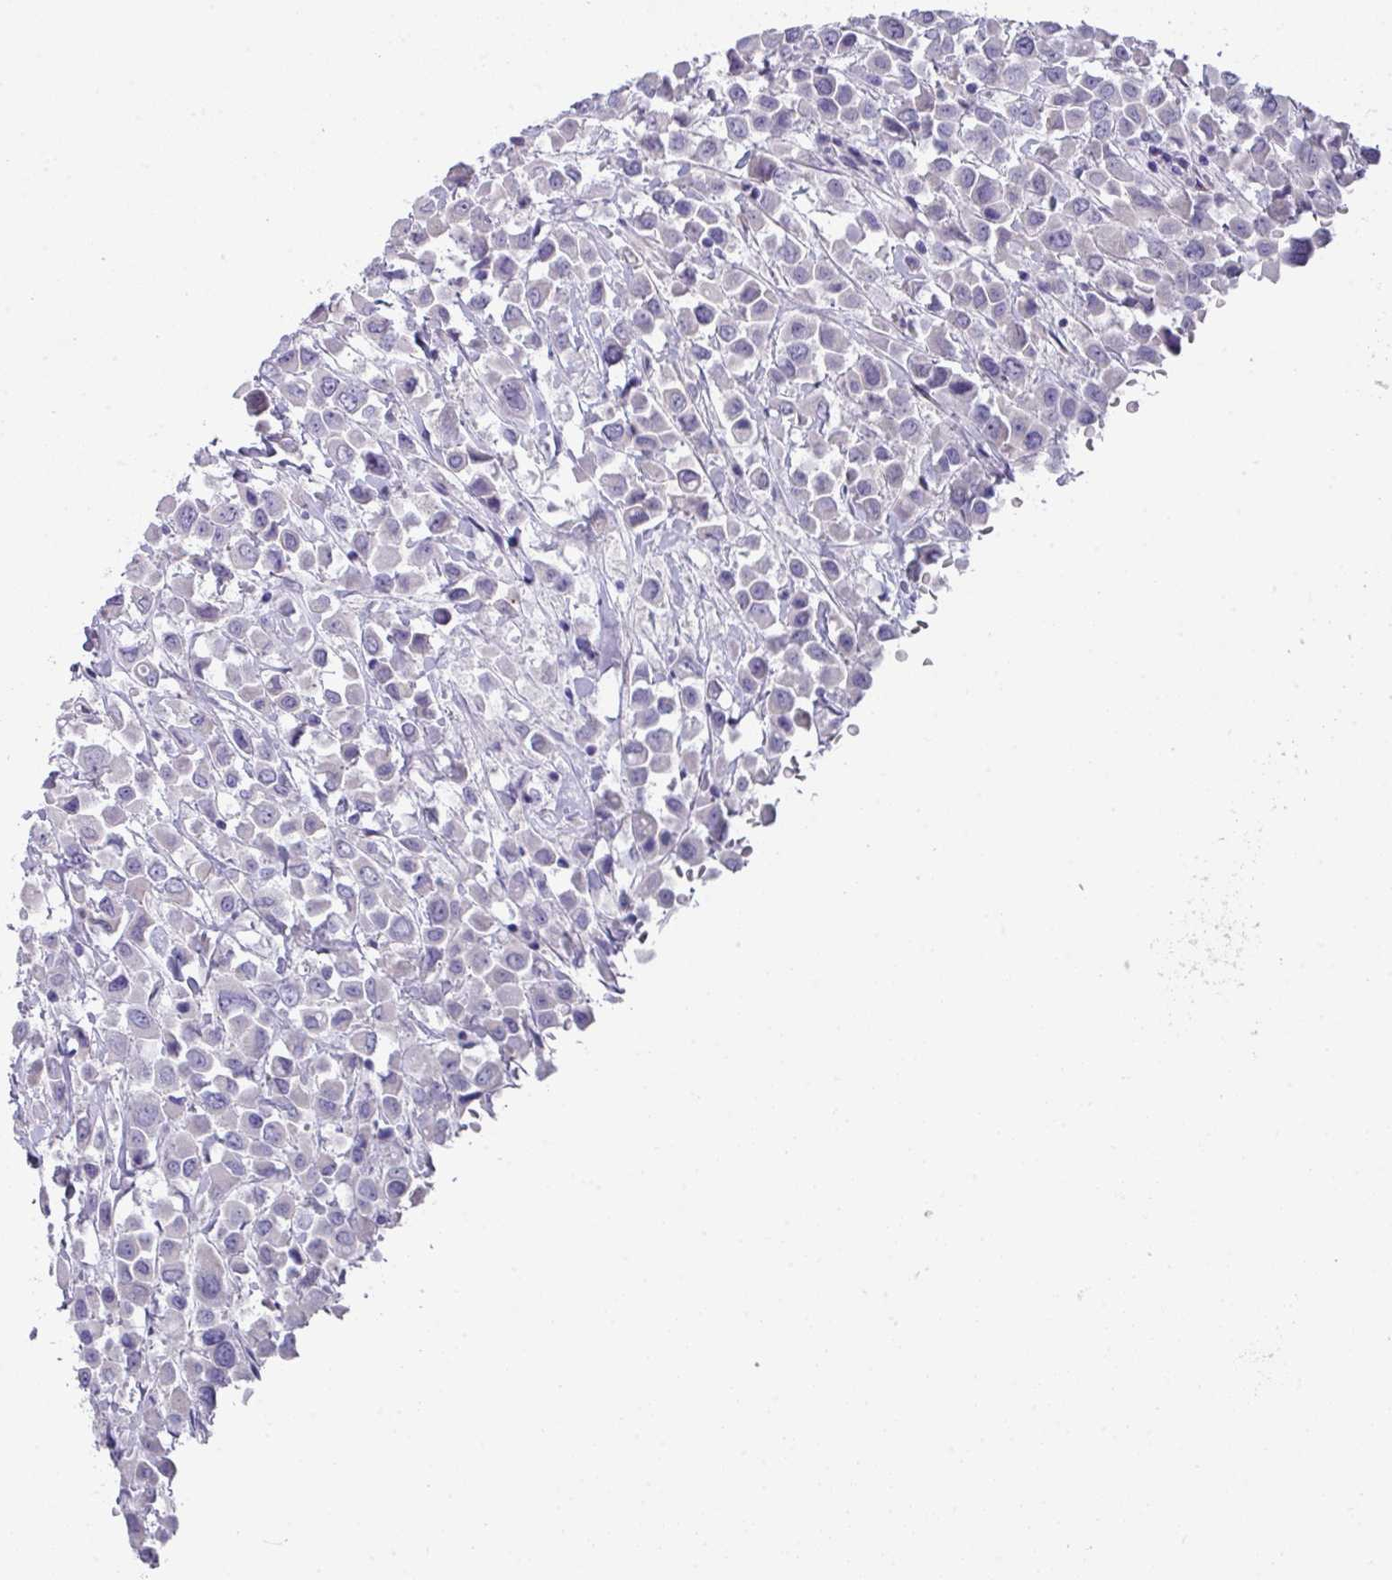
{"staining": {"intensity": "negative", "quantity": "none", "location": "none"}, "tissue": "breast cancer", "cell_type": "Tumor cells", "image_type": "cancer", "snomed": [{"axis": "morphology", "description": "Duct carcinoma"}, {"axis": "topography", "description": "Breast"}], "caption": "High magnification brightfield microscopy of infiltrating ductal carcinoma (breast) stained with DAB (3,3'-diaminobenzidine) (brown) and counterstained with hematoxylin (blue): tumor cells show no significant positivity.", "gene": "PEX10", "patient": {"sex": "female", "age": 61}}